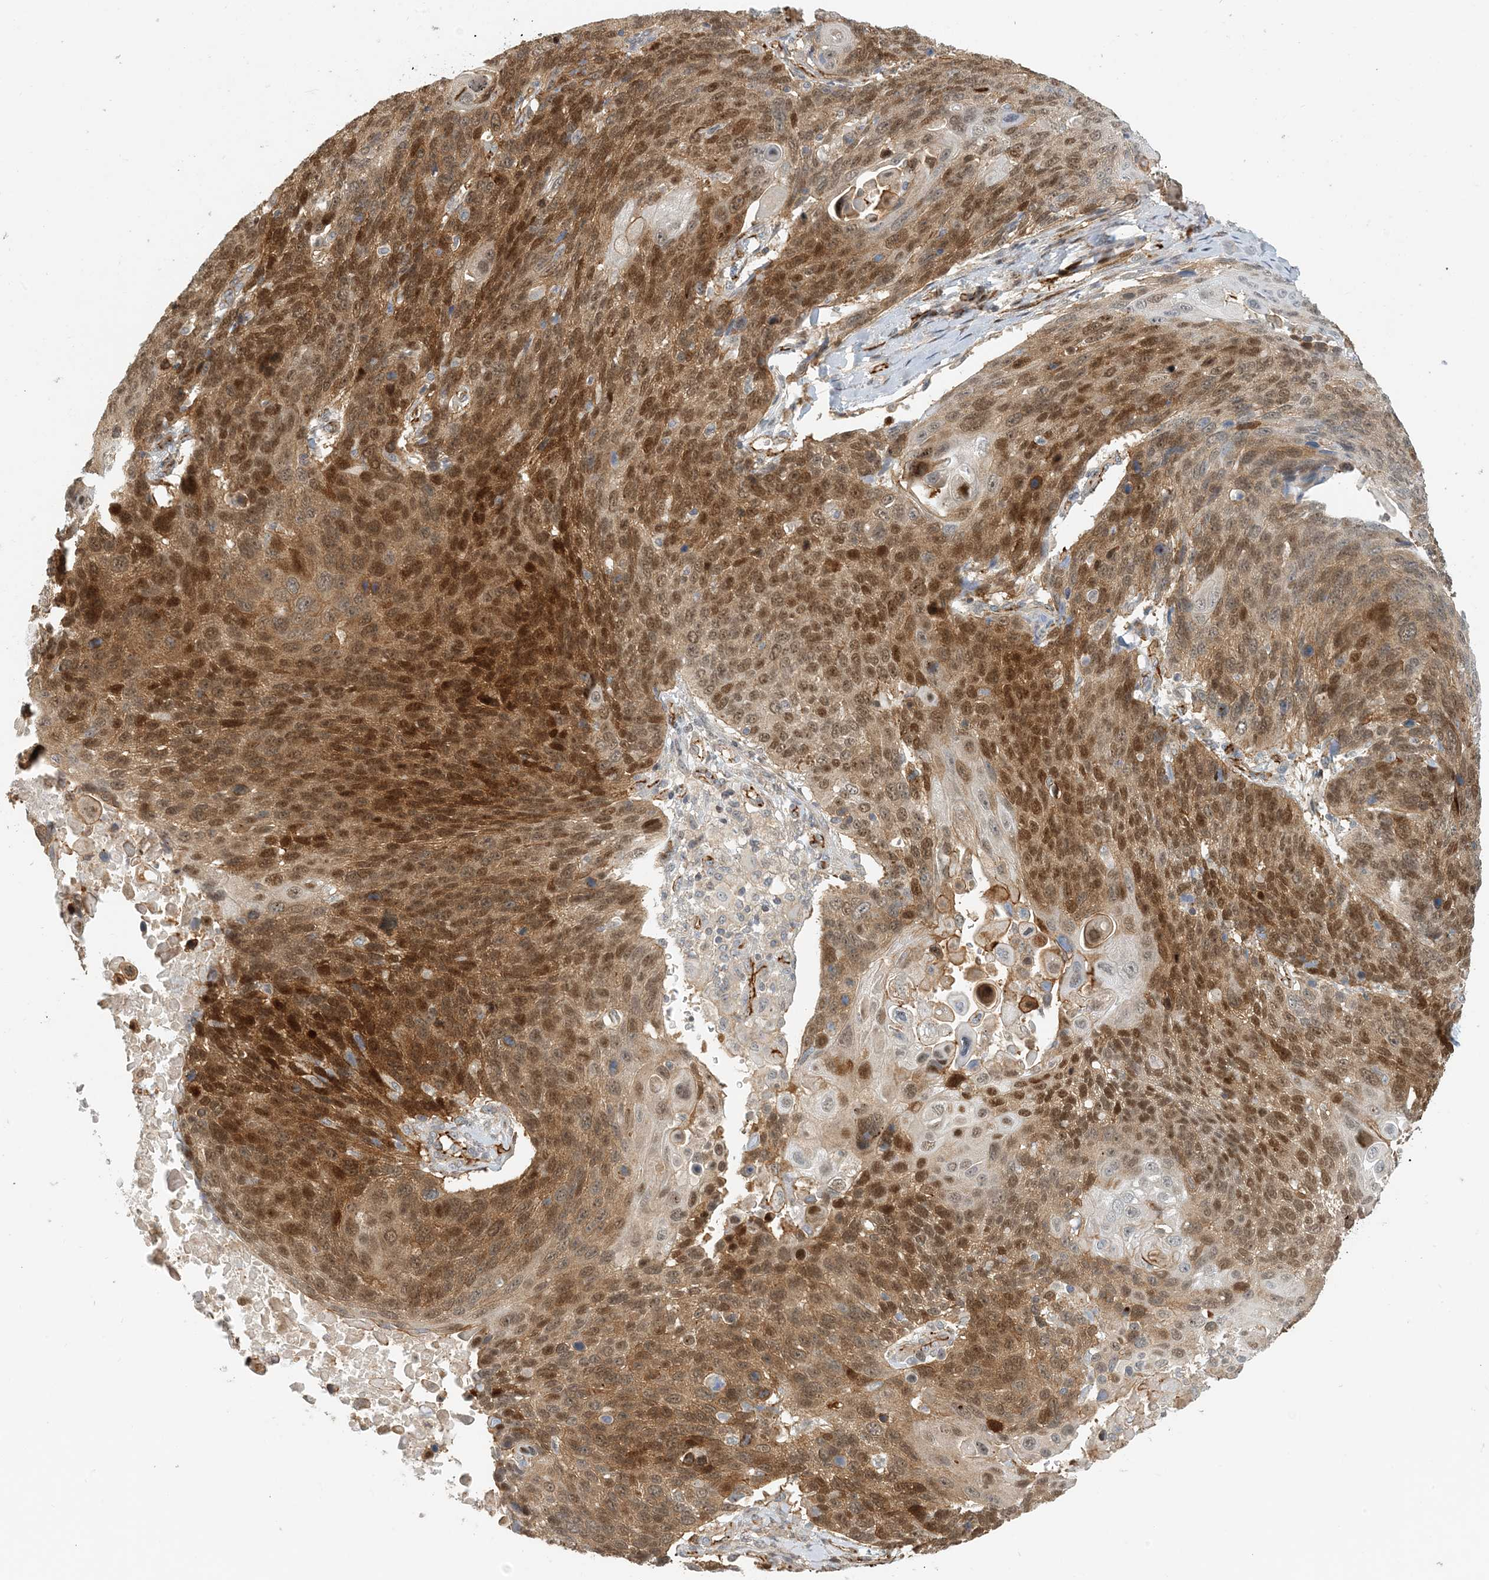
{"staining": {"intensity": "moderate", "quantity": ">75%", "location": "cytoplasmic/membranous,nuclear"}, "tissue": "lung cancer", "cell_type": "Tumor cells", "image_type": "cancer", "snomed": [{"axis": "morphology", "description": "Squamous cell carcinoma, NOS"}, {"axis": "topography", "description": "Lung"}], "caption": "High-magnification brightfield microscopy of lung cancer (squamous cell carcinoma) stained with DAB (3,3'-diaminobenzidine) (brown) and counterstained with hematoxylin (blue). tumor cells exhibit moderate cytoplasmic/membranous and nuclear positivity is present in approximately>75% of cells. (Brightfield microscopy of DAB IHC at high magnification).", "gene": "MAPKBP1", "patient": {"sex": "male", "age": 66}}